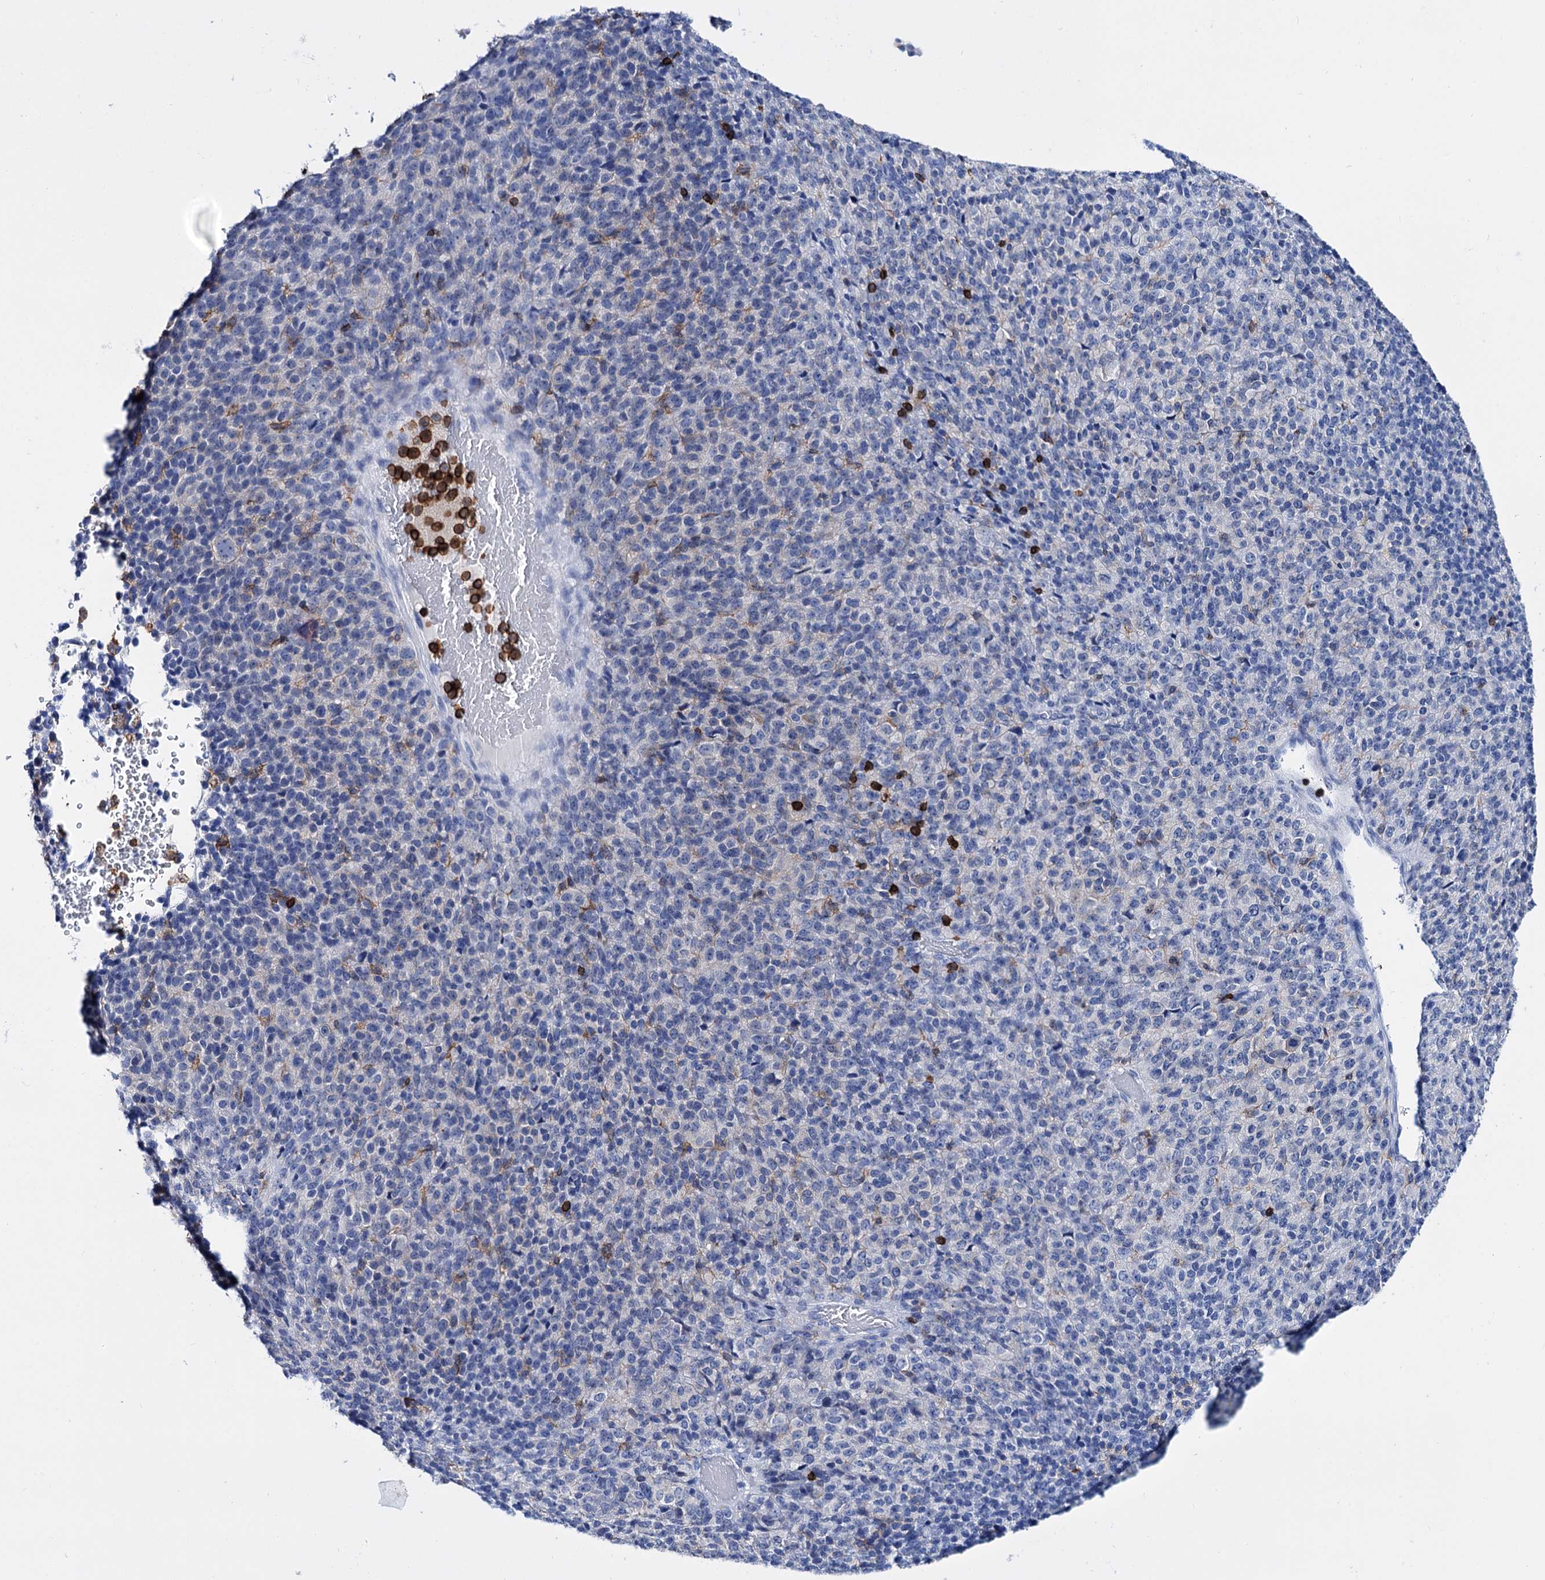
{"staining": {"intensity": "negative", "quantity": "none", "location": "none"}, "tissue": "melanoma", "cell_type": "Tumor cells", "image_type": "cancer", "snomed": [{"axis": "morphology", "description": "Malignant melanoma, Metastatic site"}, {"axis": "topography", "description": "Brain"}], "caption": "Tumor cells show no significant protein expression in malignant melanoma (metastatic site).", "gene": "DEF6", "patient": {"sex": "female", "age": 56}}